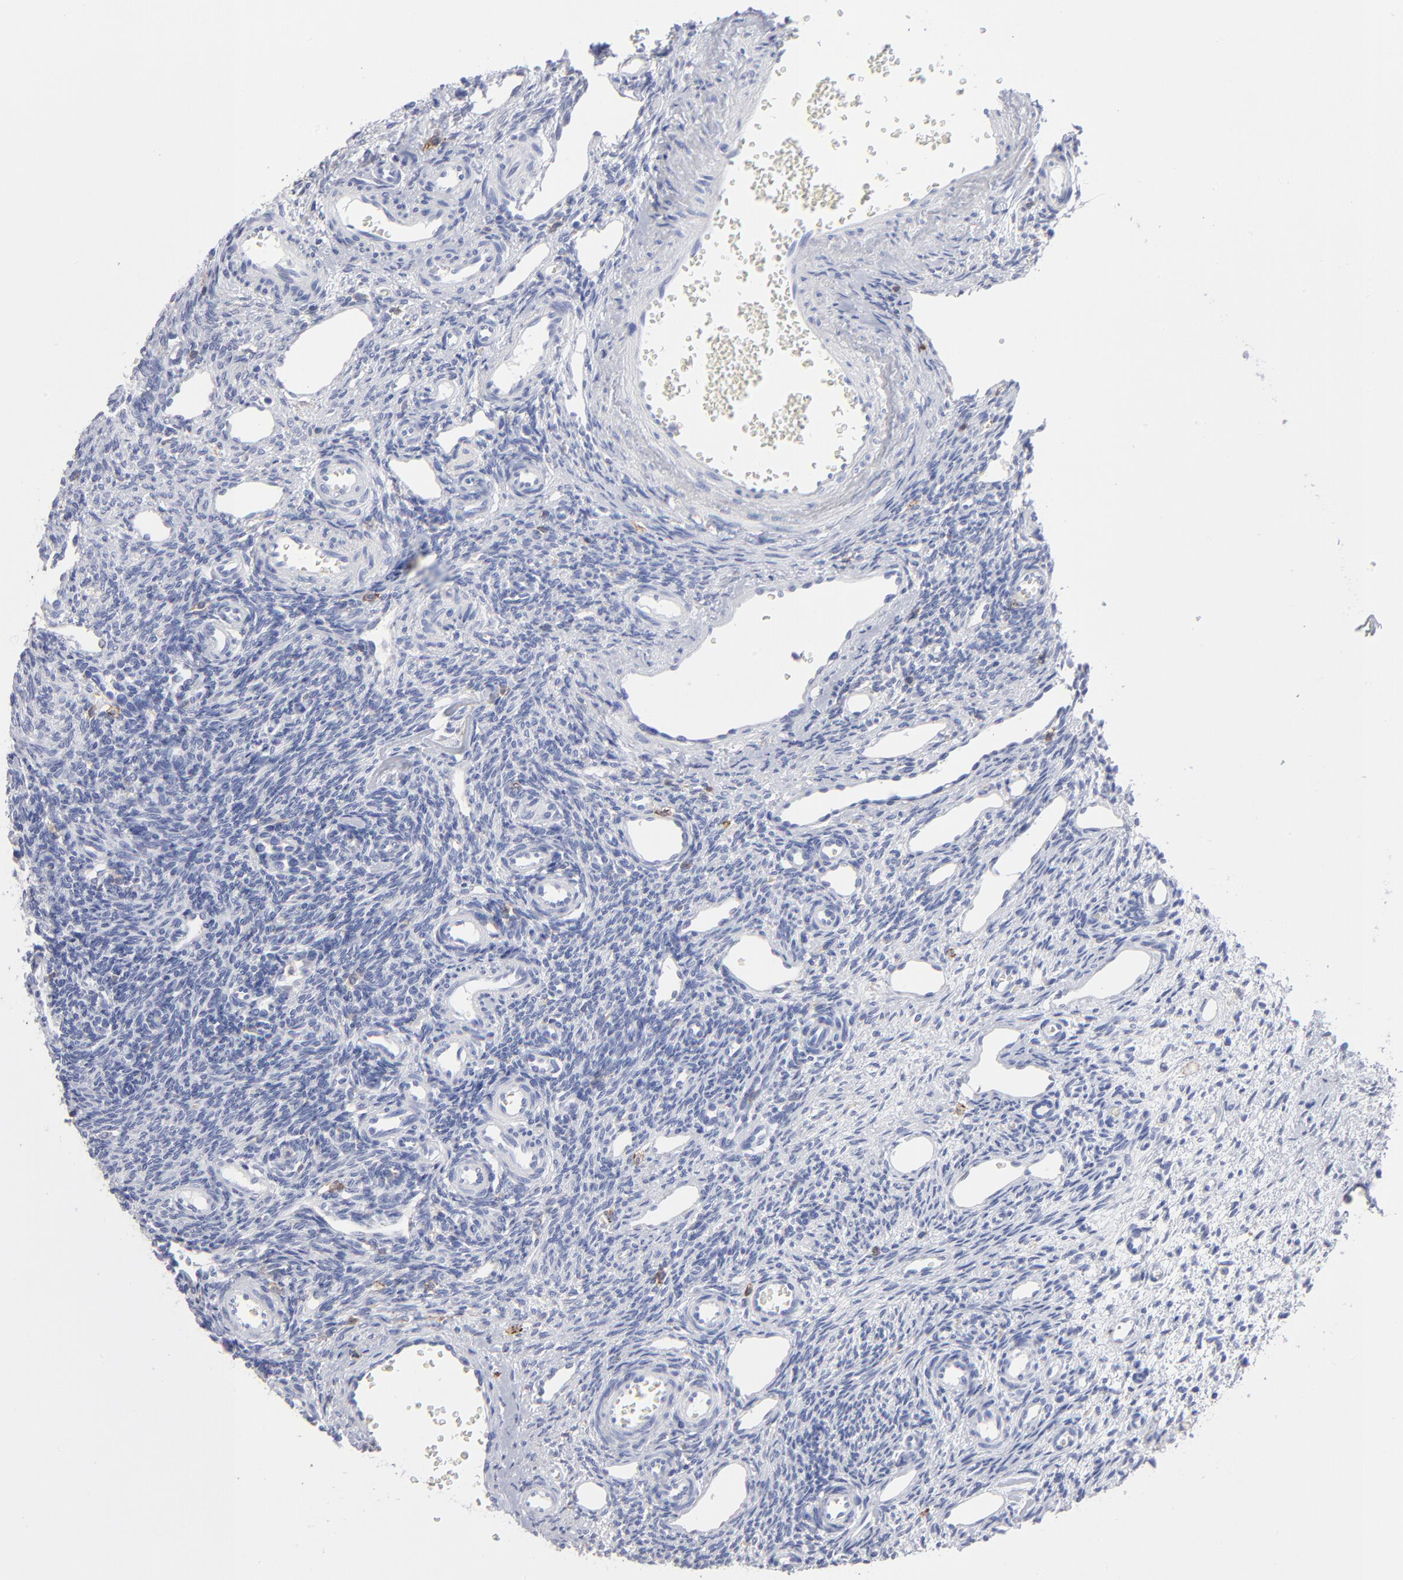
{"staining": {"intensity": "negative", "quantity": "none", "location": "none"}, "tissue": "ovary", "cell_type": "Follicle cells", "image_type": "normal", "snomed": [{"axis": "morphology", "description": "Normal tissue, NOS"}, {"axis": "topography", "description": "Ovary"}], "caption": "This micrograph is of benign ovary stained with IHC to label a protein in brown with the nuclei are counter-stained blue. There is no staining in follicle cells. The staining was performed using DAB (3,3'-diaminobenzidine) to visualize the protein expression in brown, while the nuclei were stained in blue with hematoxylin (Magnification: 20x).", "gene": "LAT2", "patient": {"sex": "female", "age": 33}}